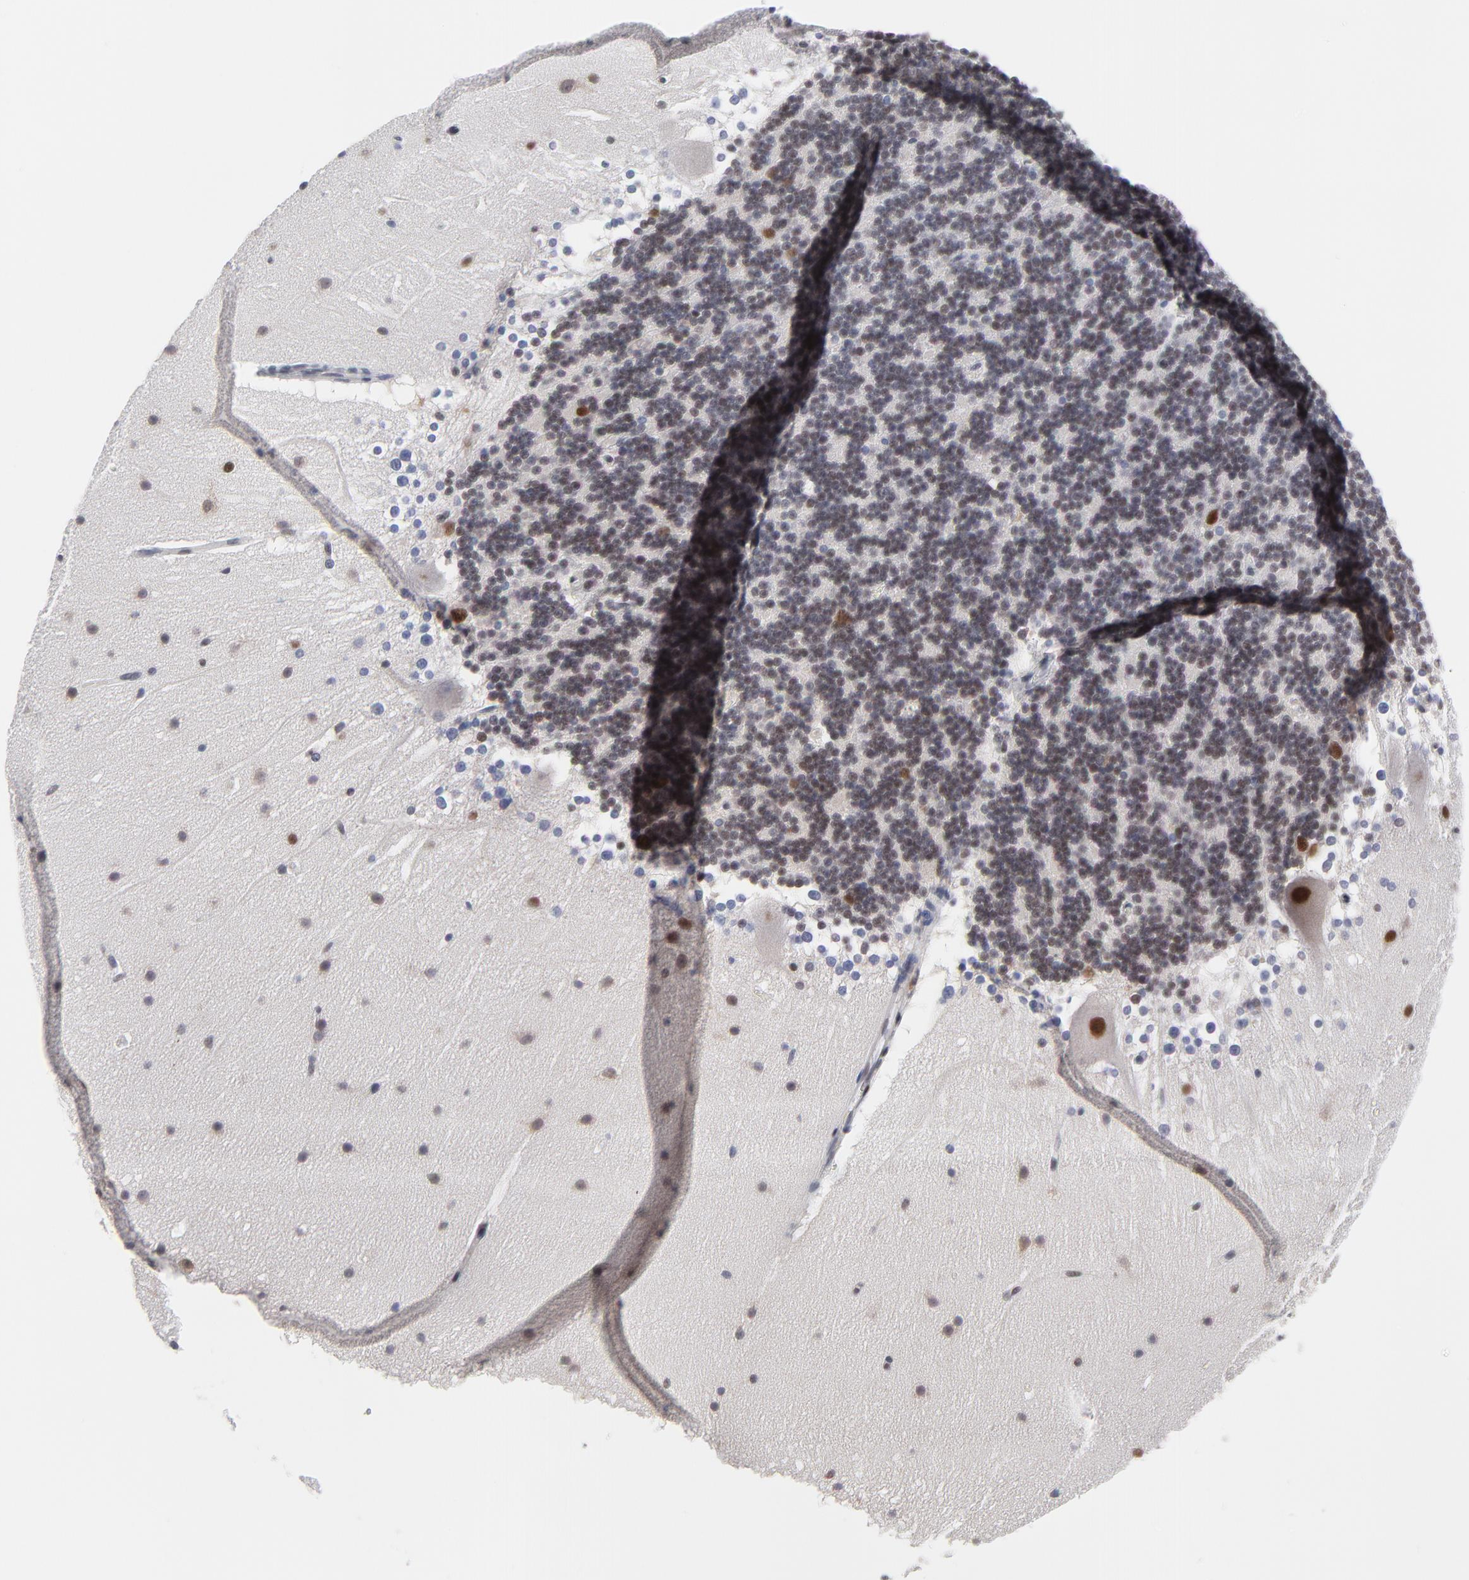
{"staining": {"intensity": "moderate", "quantity": ">75%", "location": "nuclear"}, "tissue": "cerebellum", "cell_type": "Cells in granular layer", "image_type": "normal", "snomed": [{"axis": "morphology", "description": "Normal tissue, NOS"}, {"axis": "topography", "description": "Cerebellum"}], "caption": "A brown stain labels moderate nuclear positivity of a protein in cells in granular layer of benign human cerebellum. Using DAB (brown) and hematoxylin (blue) stains, captured at high magnification using brightfield microscopy.", "gene": "OGFOD1", "patient": {"sex": "female", "age": 19}}